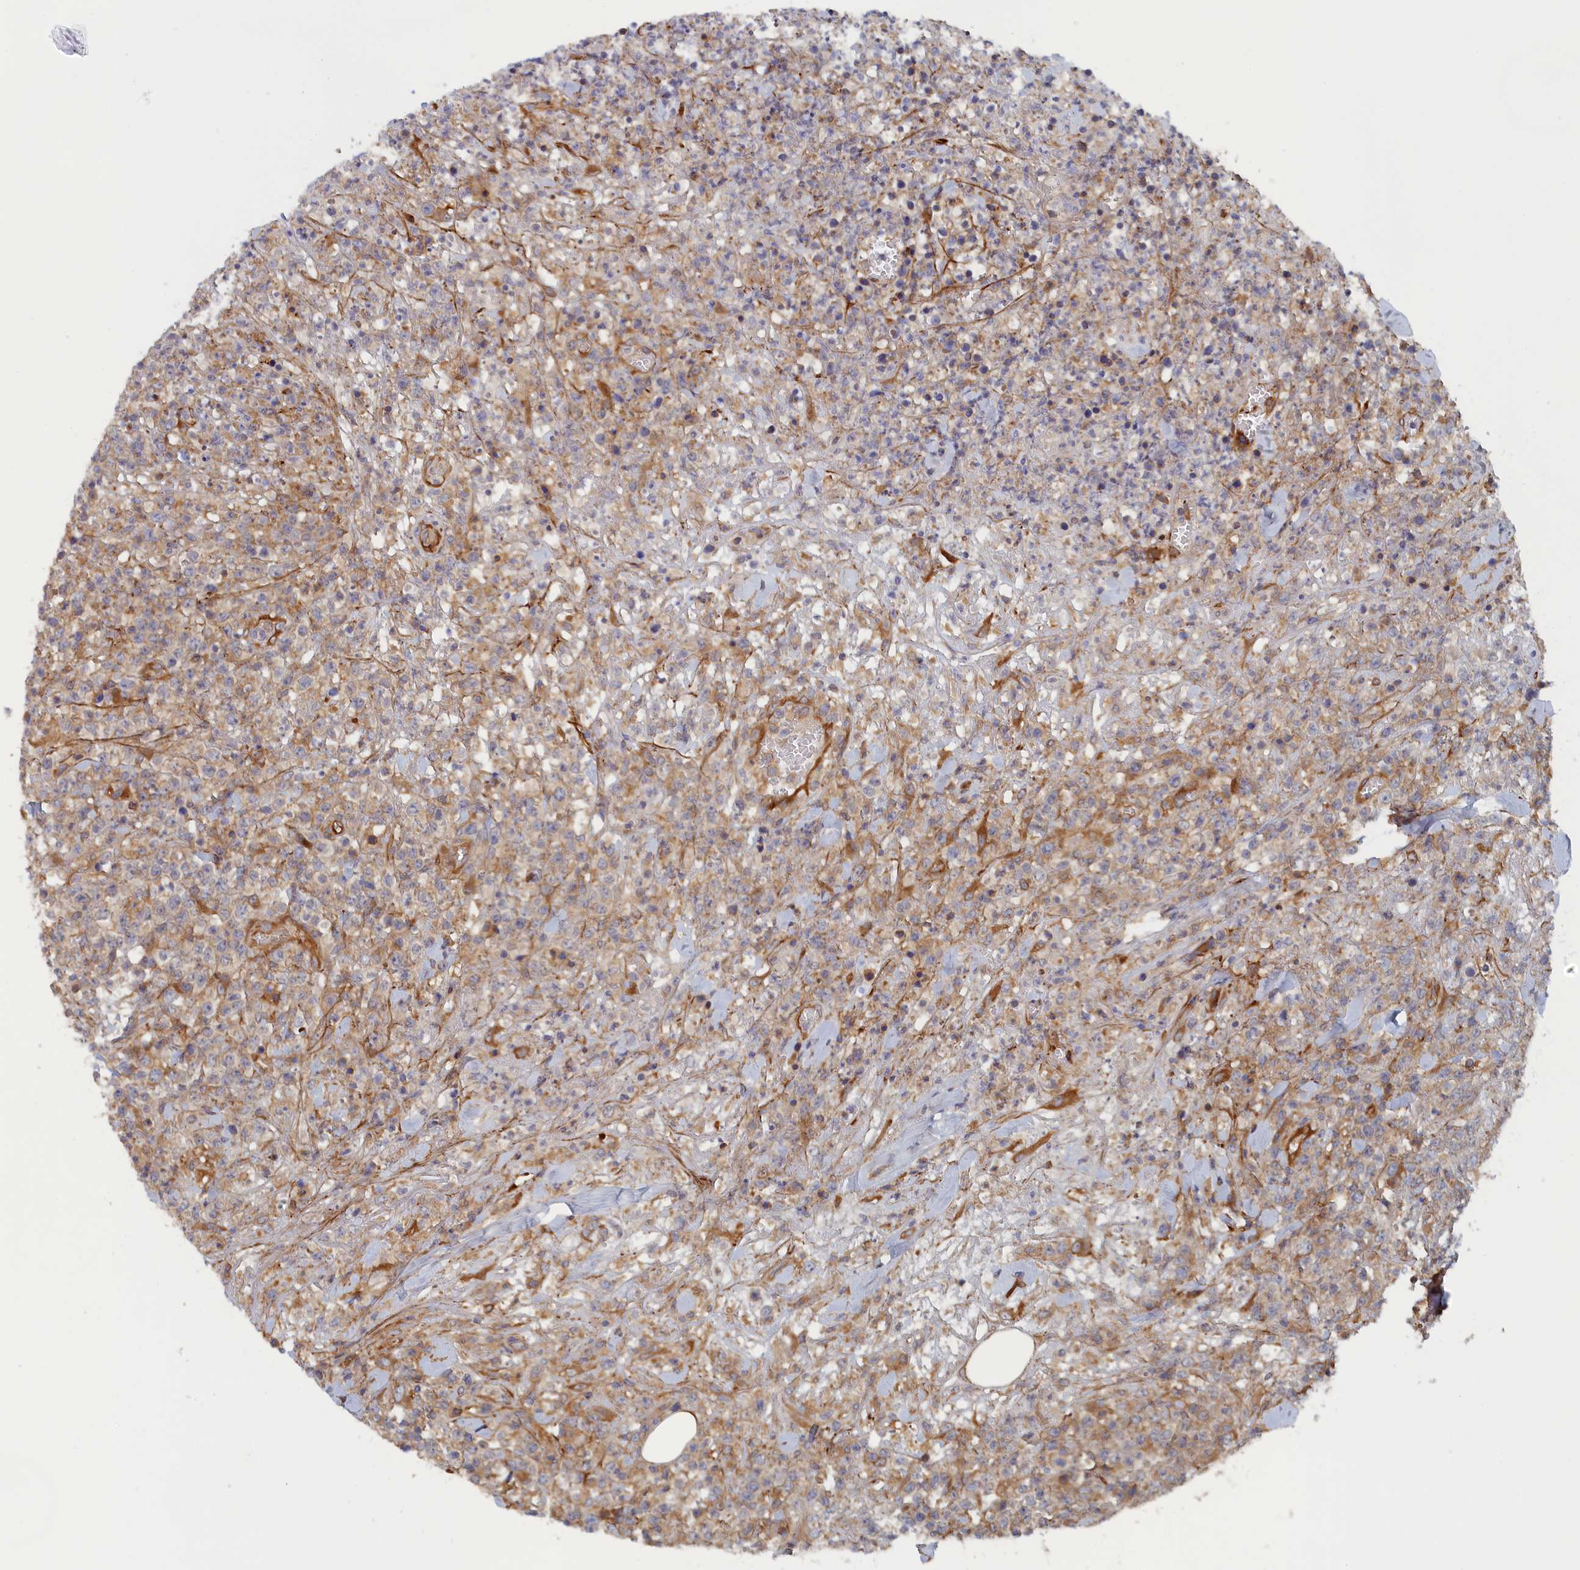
{"staining": {"intensity": "weak", "quantity": "<25%", "location": "cytoplasmic/membranous"}, "tissue": "lymphoma", "cell_type": "Tumor cells", "image_type": "cancer", "snomed": [{"axis": "morphology", "description": "Malignant lymphoma, non-Hodgkin's type, High grade"}, {"axis": "topography", "description": "Colon"}], "caption": "Immunohistochemical staining of lymphoma exhibits no significant positivity in tumor cells.", "gene": "TMEM196", "patient": {"sex": "female", "age": 53}}